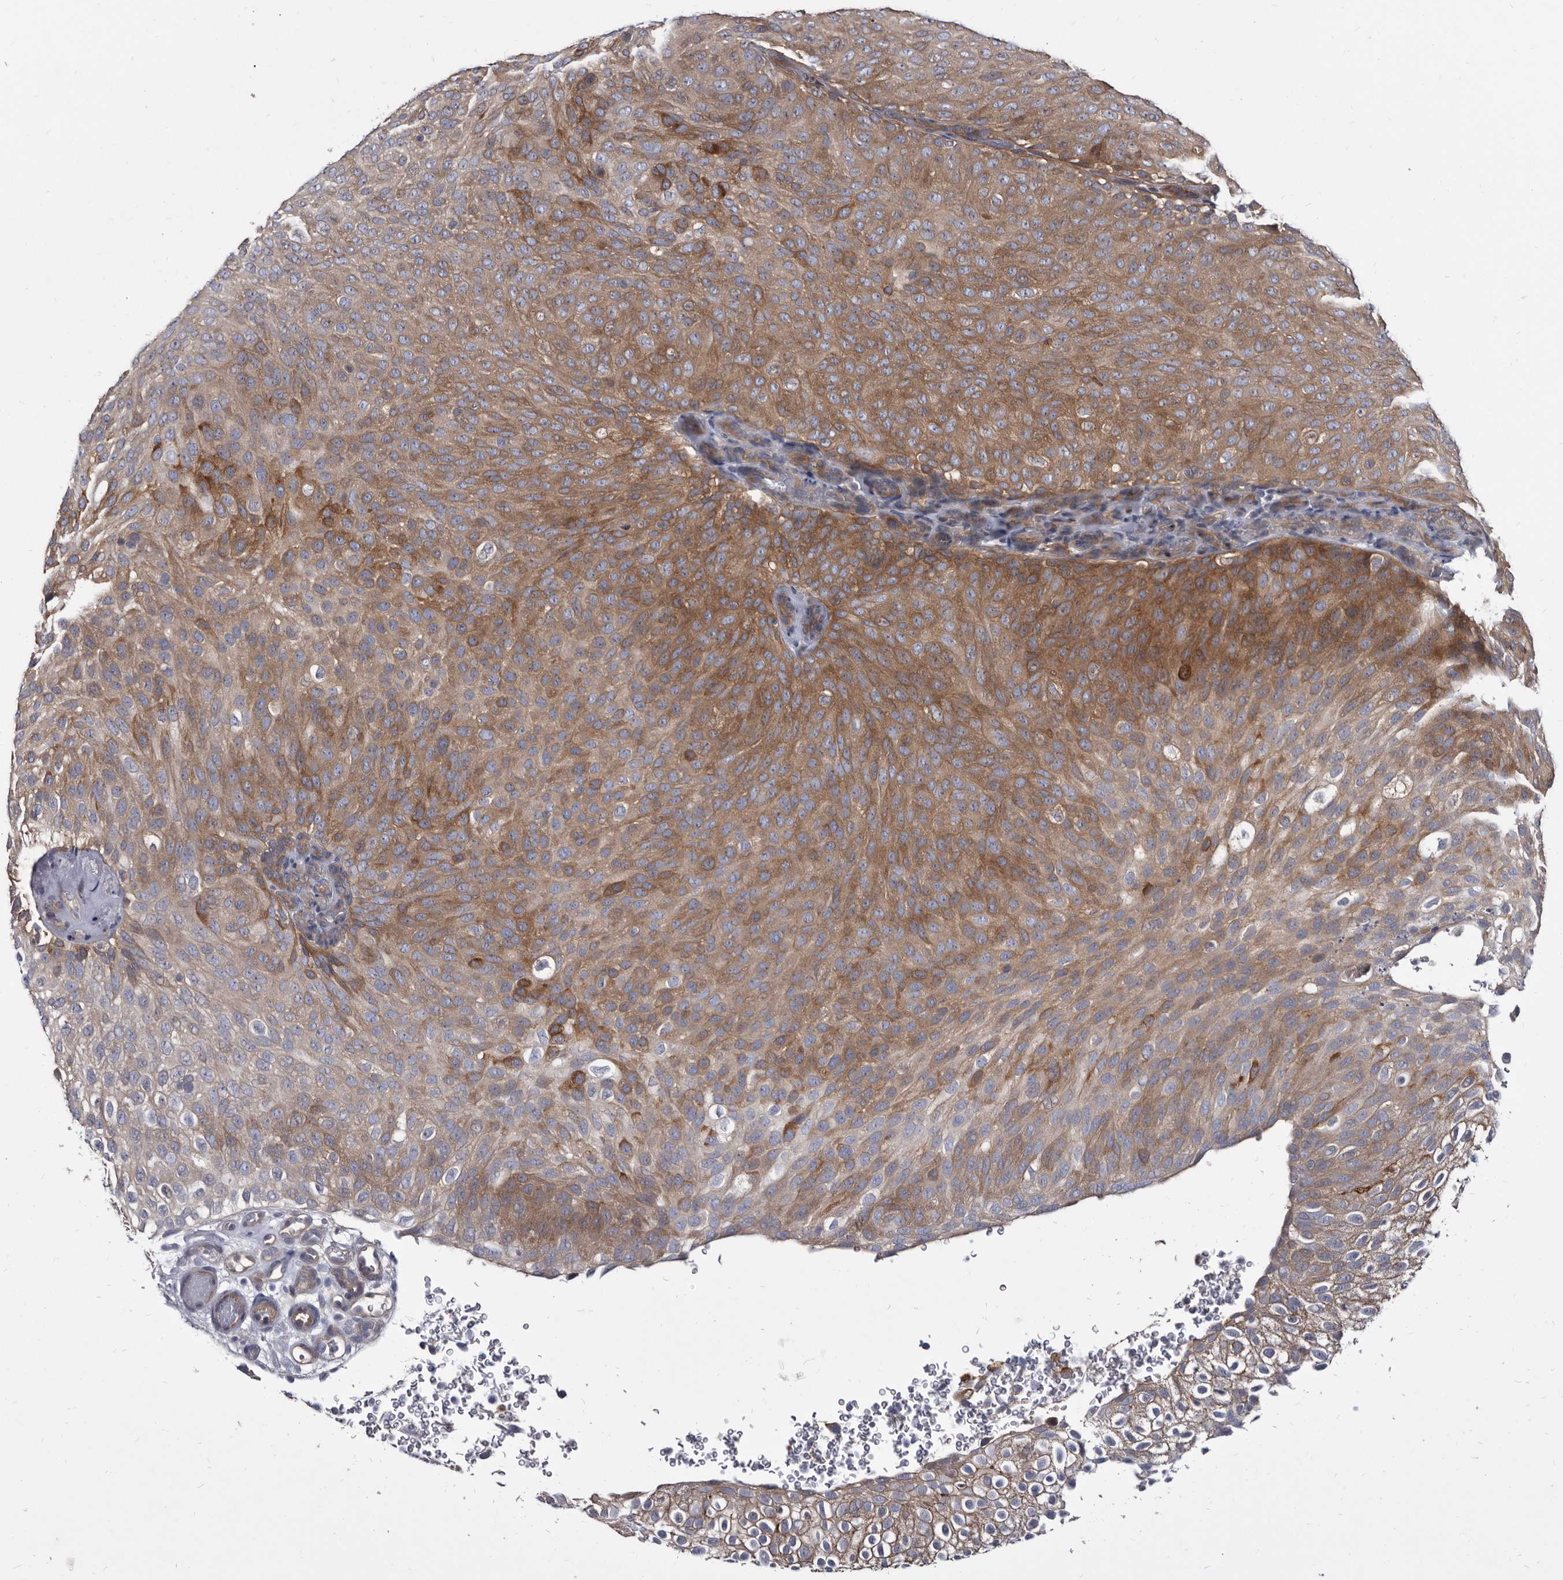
{"staining": {"intensity": "moderate", "quantity": ">75%", "location": "cytoplasmic/membranous"}, "tissue": "urothelial cancer", "cell_type": "Tumor cells", "image_type": "cancer", "snomed": [{"axis": "morphology", "description": "Urothelial carcinoma, Low grade"}, {"axis": "topography", "description": "Urinary bladder"}], "caption": "About >75% of tumor cells in urothelial carcinoma (low-grade) reveal moderate cytoplasmic/membranous protein positivity as visualized by brown immunohistochemical staining.", "gene": "ABCF2", "patient": {"sex": "male", "age": 78}}